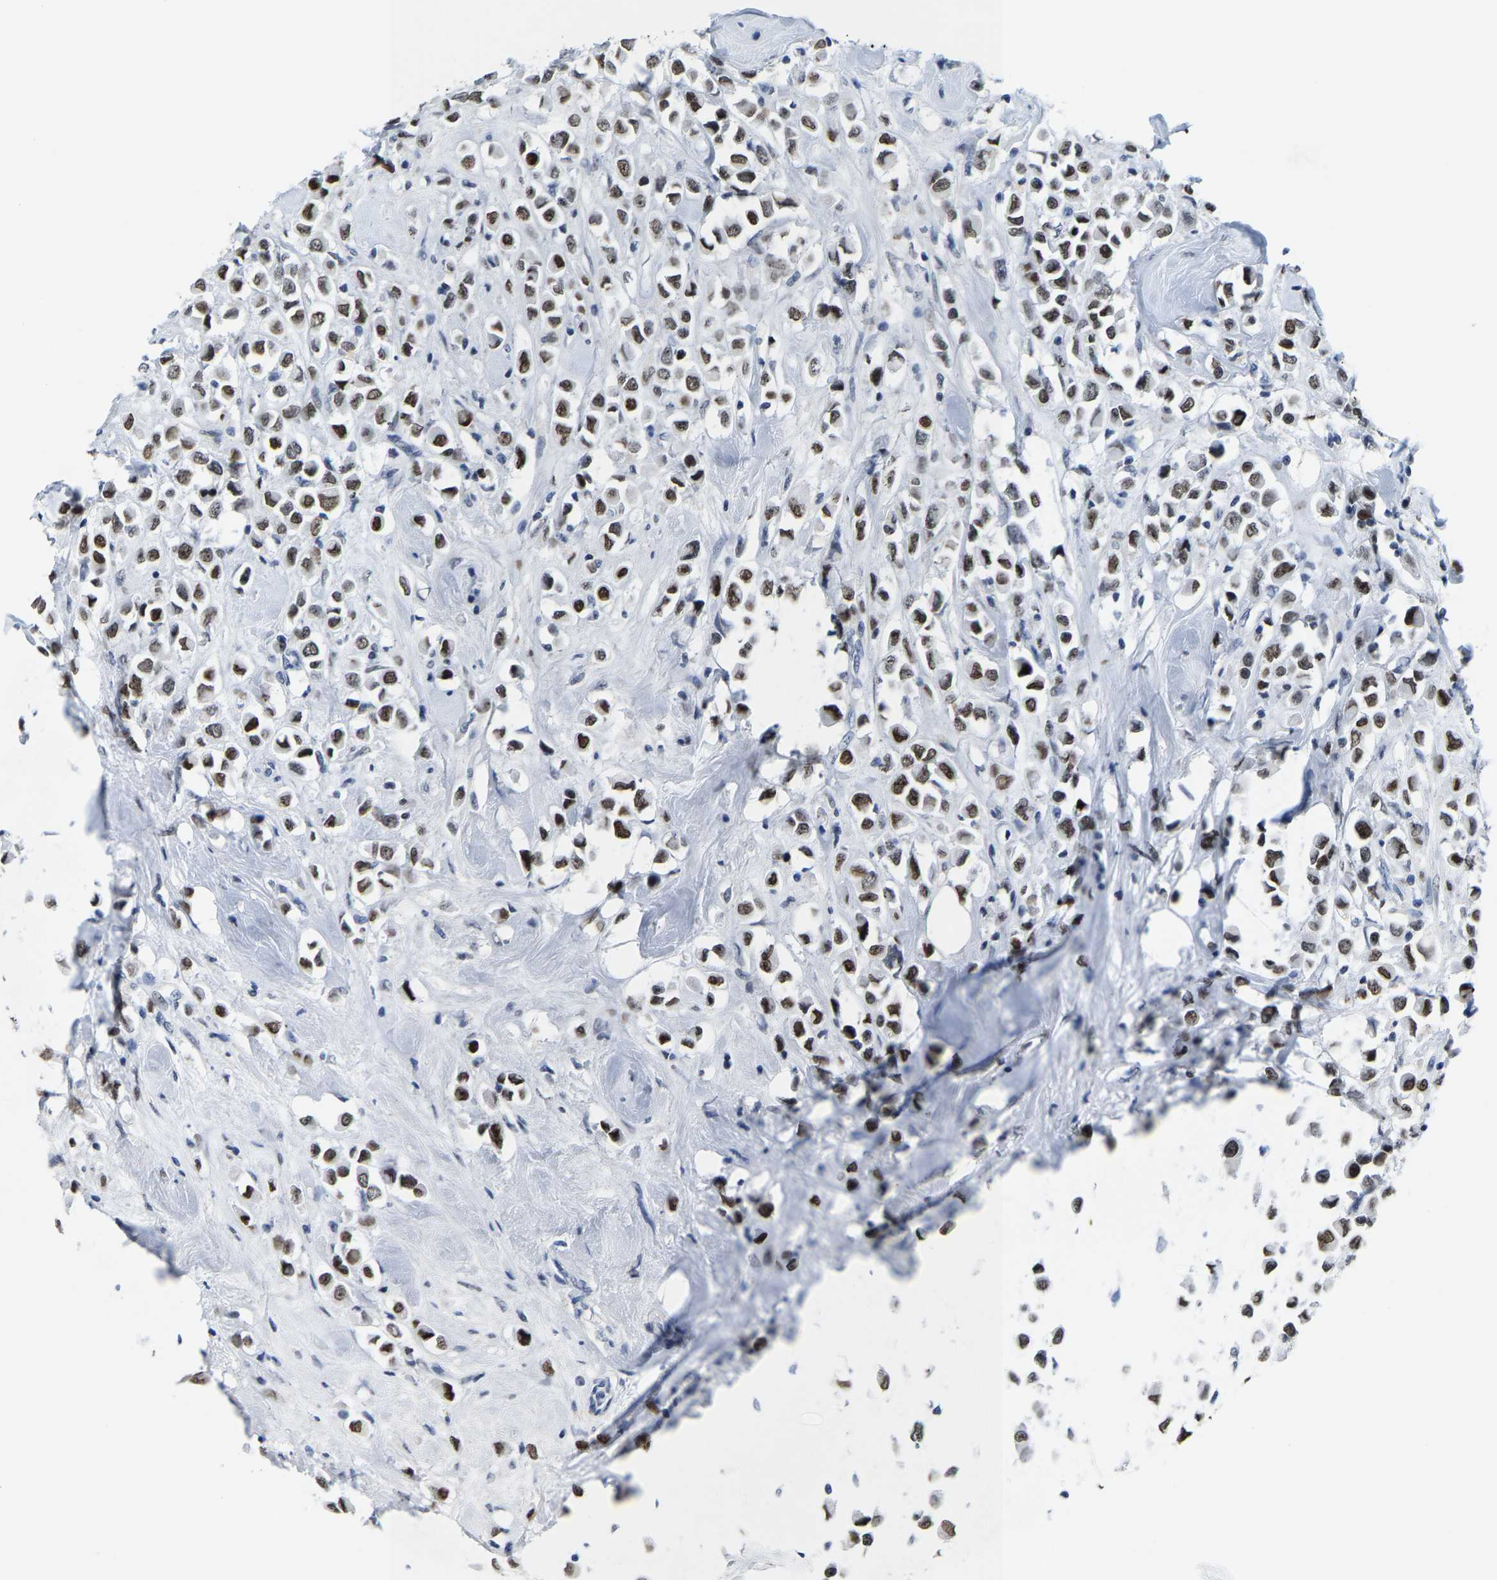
{"staining": {"intensity": "moderate", "quantity": ">75%", "location": "nuclear"}, "tissue": "breast cancer", "cell_type": "Tumor cells", "image_type": "cancer", "snomed": [{"axis": "morphology", "description": "Duct carcinoma"}, {"axis": "topography", "description": "Breast"}], "caption": "Protein staining of breast intraductal carcinoma tissue demonstrates moderate nuclear staining in approximately >75% of tumor cells. (IHC, brightfield microscopy, high magnification).", "gene": "SETD1B", "patient": {"sex": "female", "age": 61}}